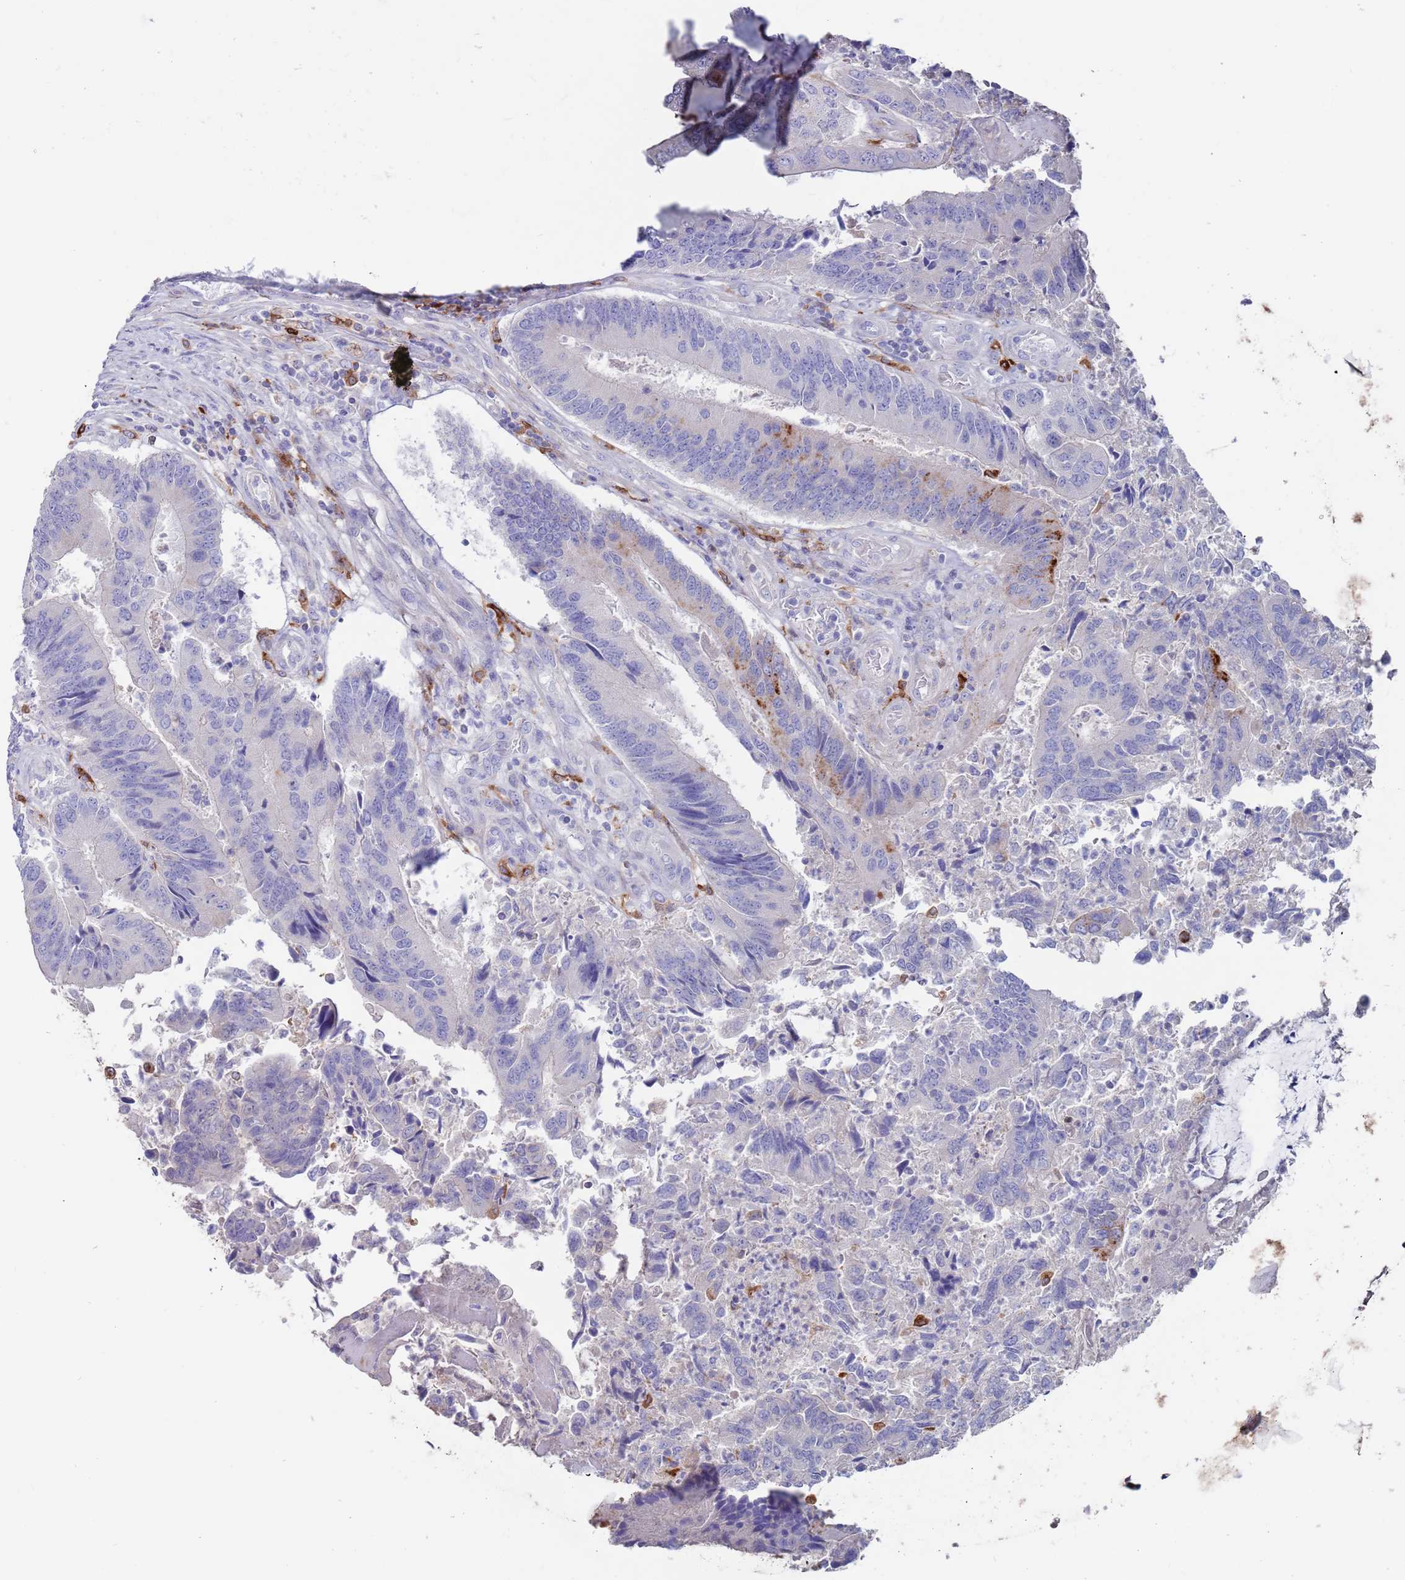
{"staining": {"intensity": "moderate", "quantity": "<25%", "location": "cytoplasmic/membranous"}, "tissue": "colorectal cancer", "cell_type": "Tumor cells", "image_type": "cancer", "snomed": [{"axis": "morphology", "description": "Adenocarcinoma, NOS"}, {"axis": "topography", "description": "Colon"}], "caption": "Protein staining of adenocarcinoma (colorectal) tissue exhibits moderate cytoplasmic/membranous positivity in about <25% of tumor cells.", "gene": "GREB1L", "patient": {"sex": "female", "age": 67}}